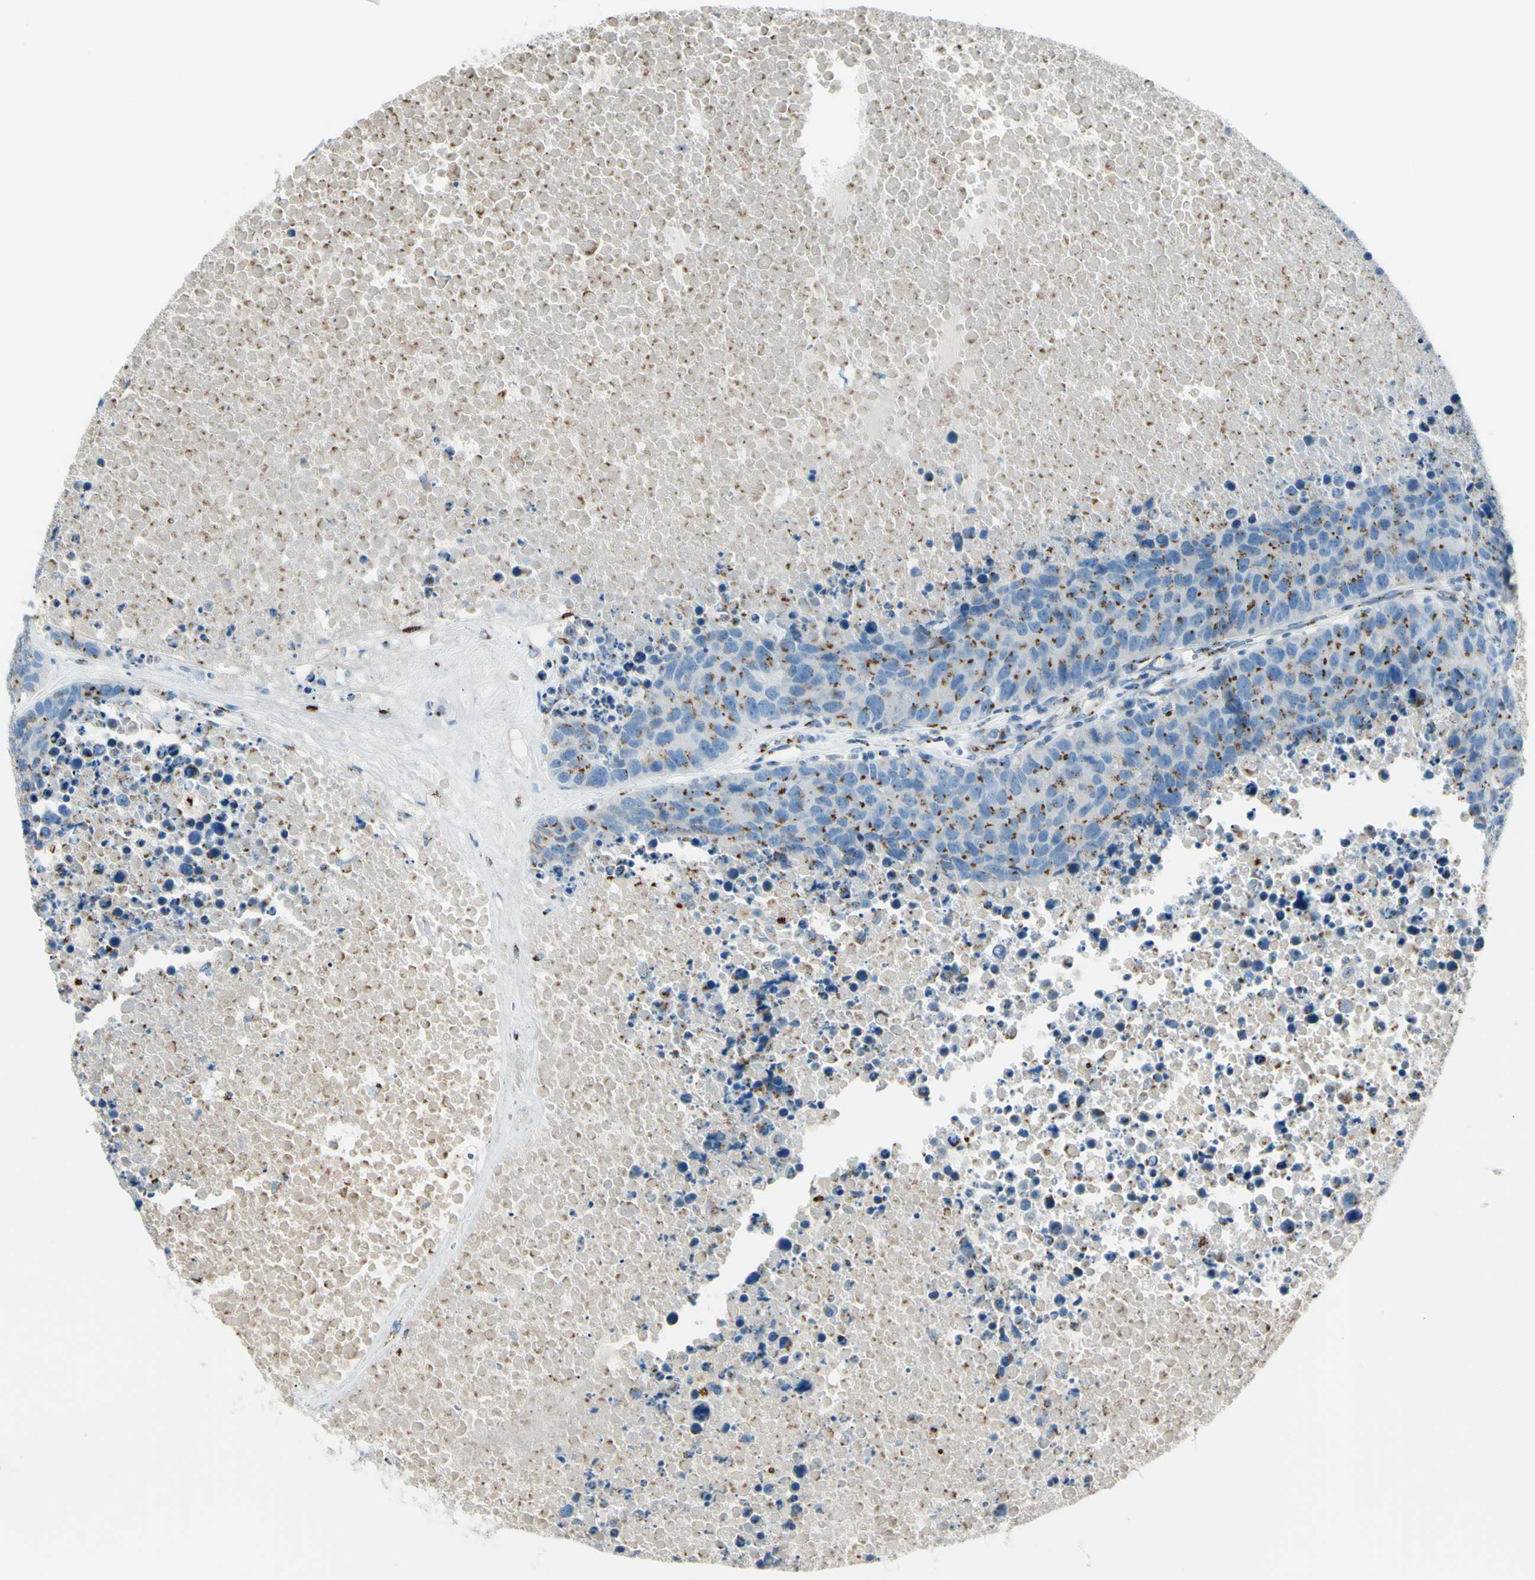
{"staining": {"intensity": "moderate", "quantity": "25%-75%", "location": "cytoplasmic/membranous"}, "tissue": "carcinoid", "cell_type": "Tumor cells", "image_type": "cancer", "snomed": [{"axis": "morphology", "description": "Carcinoid, malignant, NOS"}, {"axis": "topography", "description": "Lung"}], "caption": "Human carcinoid (malignant) stained with a protein marker demonstrates moderate staining in tumor cells.", "gene": "B4GALT1", "patient": {"sex": "male", "age": 60}}